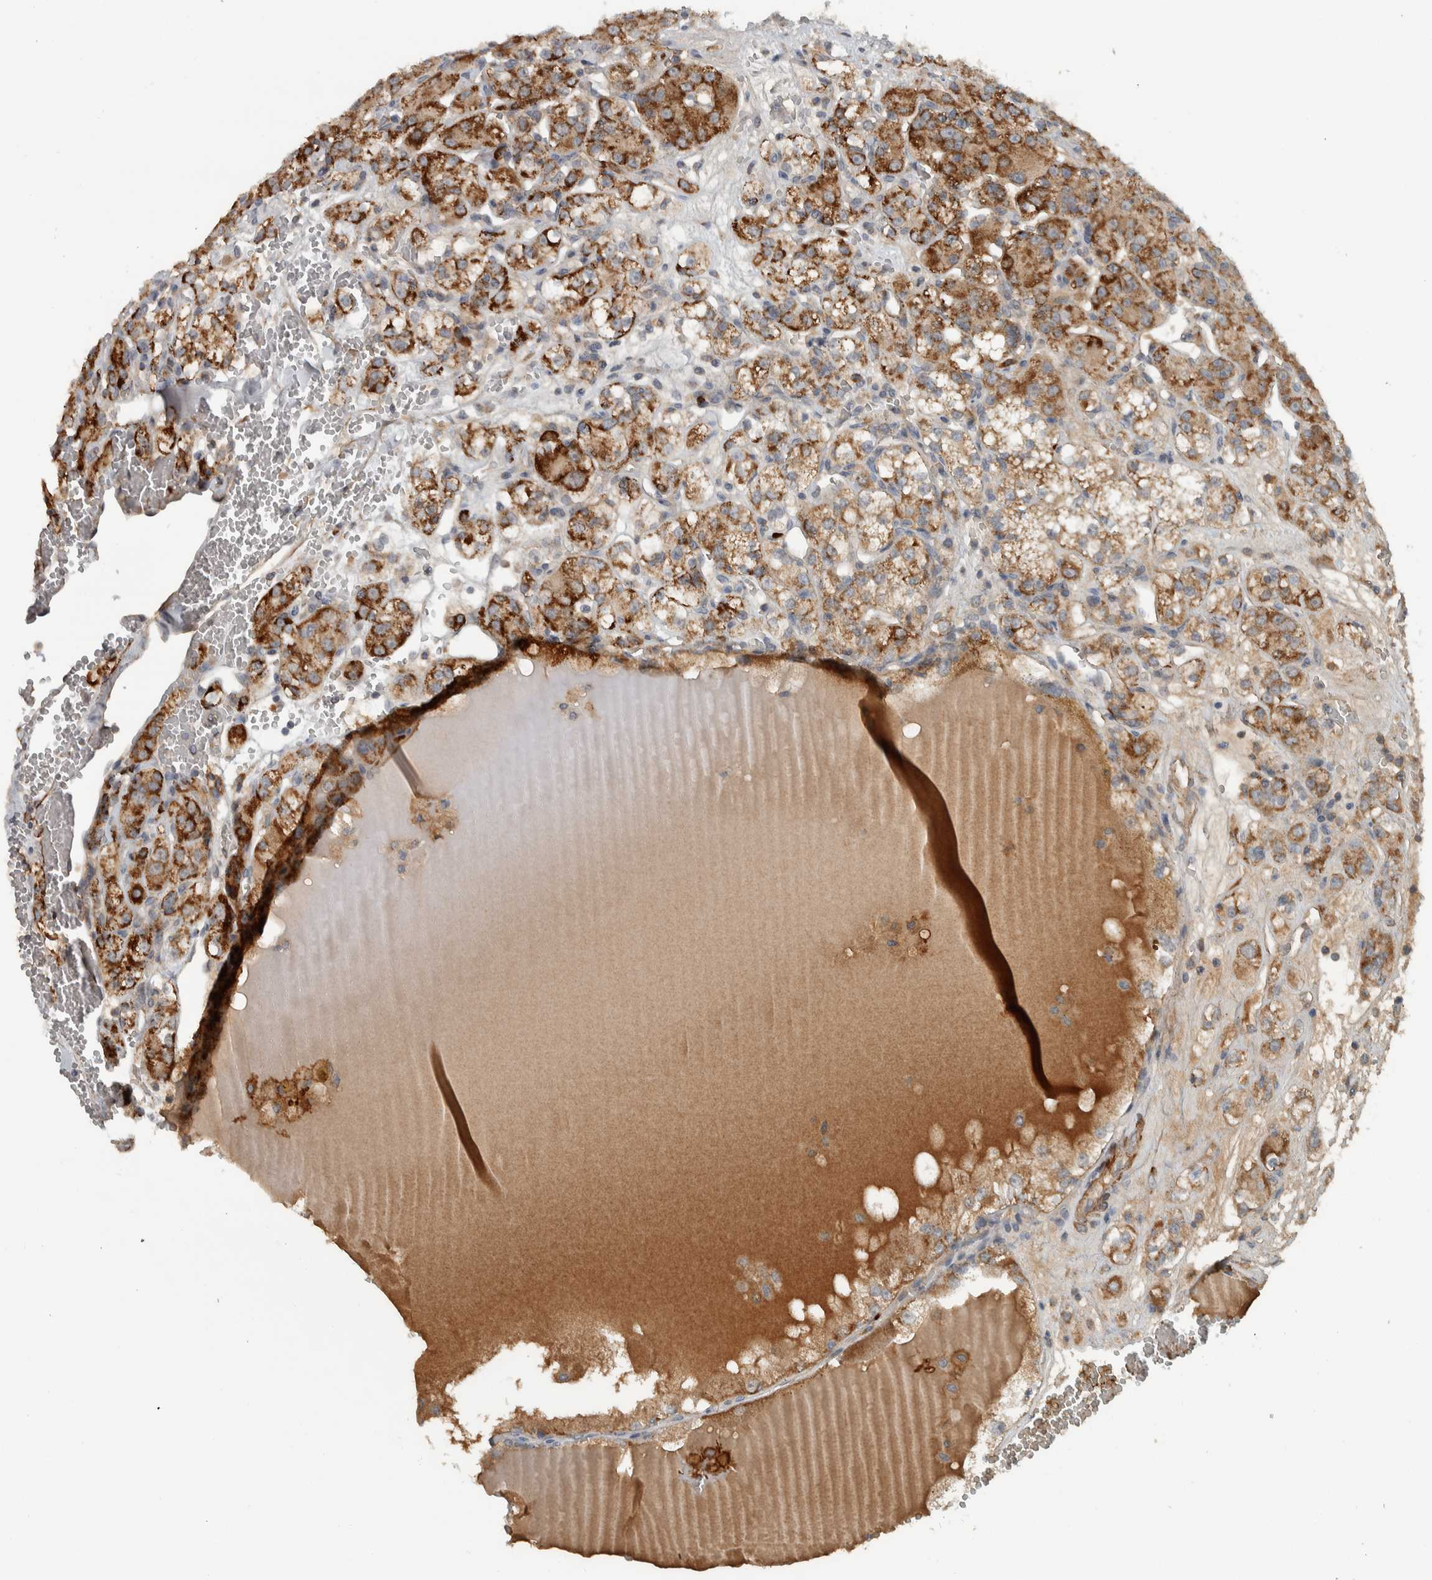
{"staining": {"intensity": "moderate", "quantity": ">75%", "location": "cytoplasmic/membranous"}, "tissue": "renal cancer", "cell_type": "Tumor cells", "image_type": "cancer", "snomed": [{"axis": "morphology", "description": "Normal tissue, NOS"}, {"axis": "morphology", "description": "Adenocarcinoma, NOS"}, {"axis": "topography", "description": "Kidney"}], "caption": "Brown immunohistochemical staining in renal cancer exhibits moderate cytoplasmic/membranous positivity in approximately >75% of tumor cells.", "gene": "LBHD1", "patient": {"sex": "male", "age": 61}}